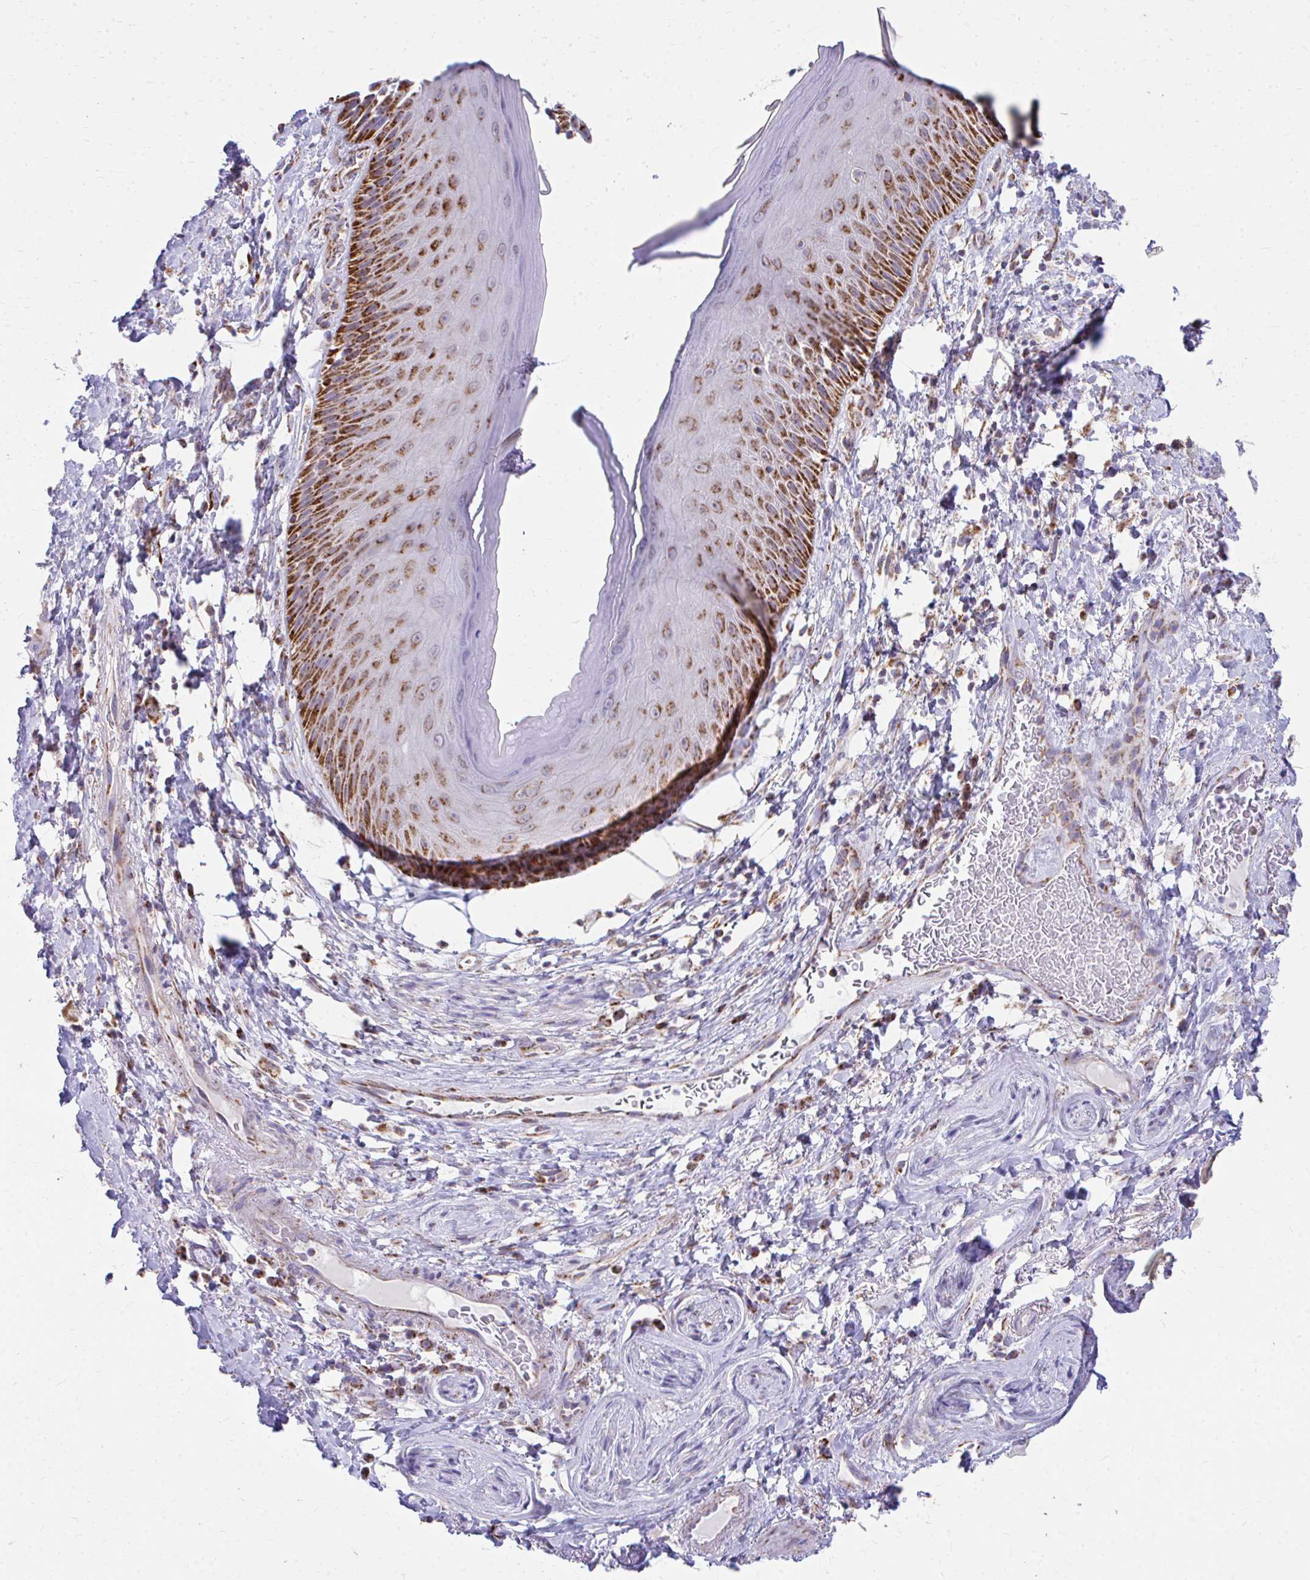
{"staining": {"intensity": "strong", "quantity": ">75%", "location": "cytoplasmic/membranous"}, "tissue": "skin", "cell_type": "Epidermal cells", "image_type": "normal", "snomed": [{"axis": "morphology", "description": "Normal tissue, NOS"}, {"axis": "topography", "description": "Anal"}], "caption": "A brown stain shows strong cytoplasmic/membranous staining of a protein in epidermal cells of benign skin. (DAB IHC, brown staining for protein, blue staining for nuclei).", "gene": "MRPL19", "patient": {"sex": "male", "age": 78}}